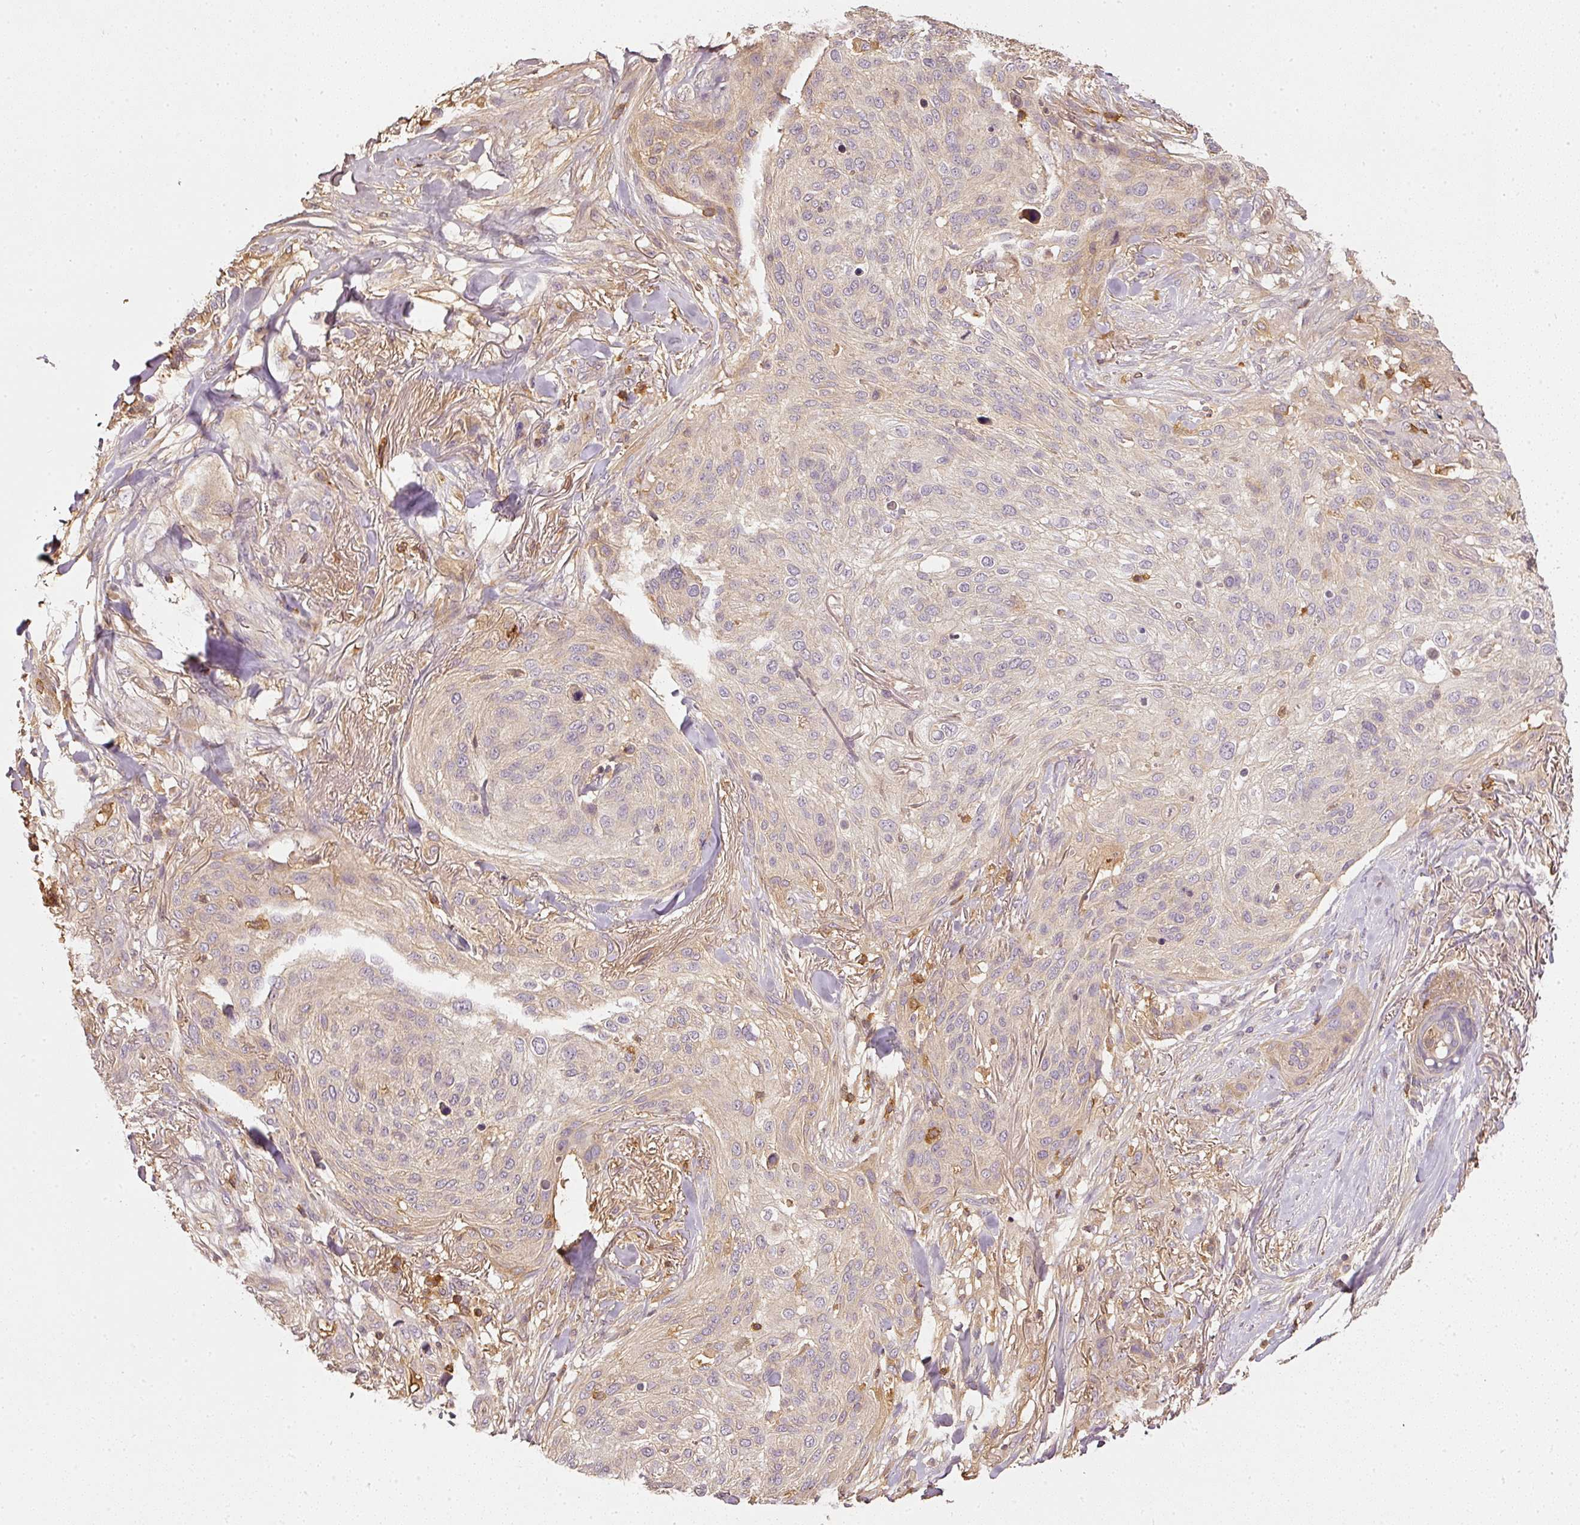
{"staining": {"intensity": "weak", "quantity": "<25%", "location": "cytoplasmic/membranous"}, "tissue": "skin cancer", "cell_type": "Tumor cells", "image_type": "cancer", "snomed": [{"axis": "morphology", "description": "Squamous cell carcinoma, NOS"}, {"axis": "topography", "description": "Skin"}], "caption": "Squamous cell carcinoma (skin) stained for a protein using IHC reveals no staining tumor cells.", "gene": "EVL", "patient": {"sex": "female", "age": 87}}